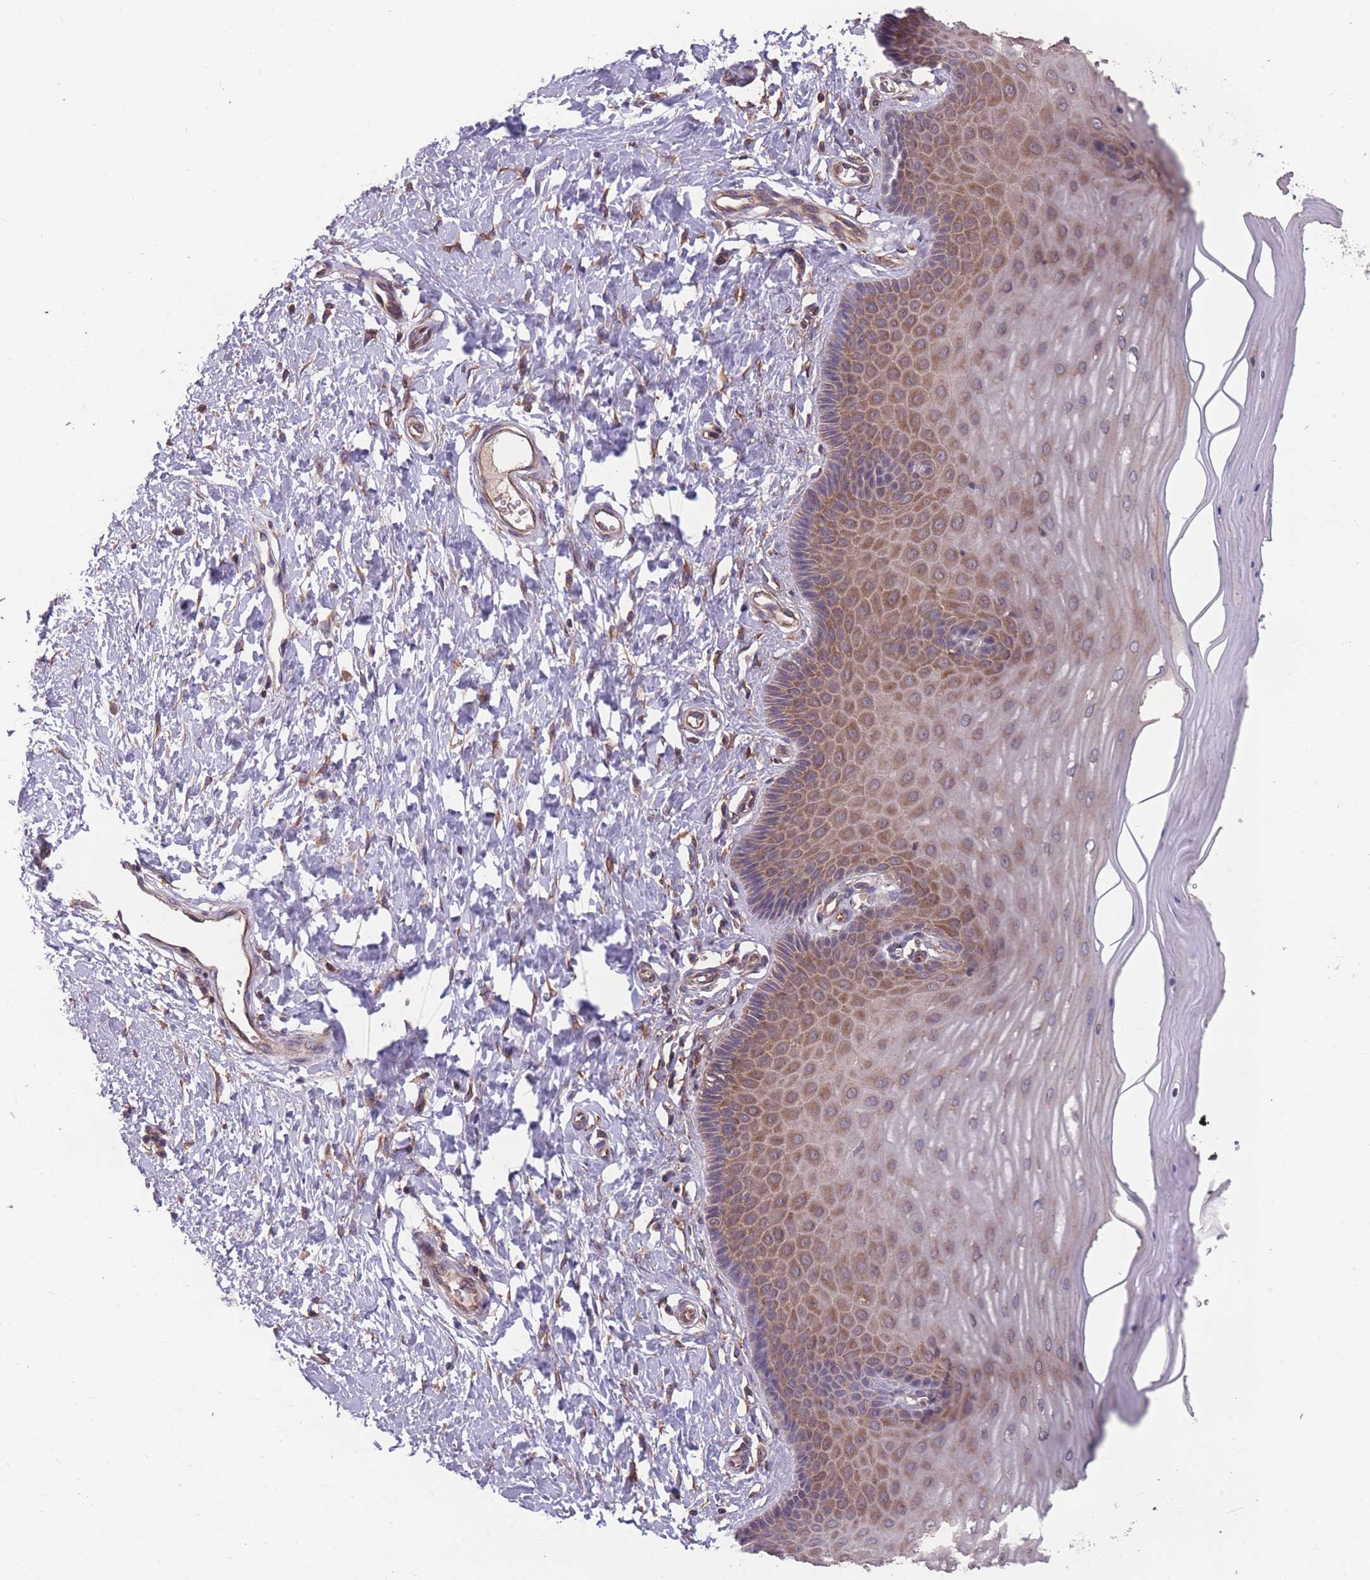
{"staining": {"intensity": "moderate", "quantity": "25%-75%", "location": "cytoplasmic/membranous"}, "tissue": "cervix", "cell_type": "Glandular cells", "image_type": "normal", "snomed": [{"axis": "morphology", "description": "Normal tissue, NOS"}, {"axis": "topography", "description": "Cervix"}], "caption": "Immunohistochemistry staining of benign cervix, which reveals medium levels of moderate cytoplasmic/membranous staining in approximately 25%-75% of glandular cells indicating moderate cytoplasmic/membranous protein expression. The staining was performed using DAB (3,3'-diaminobenzidine) (brown) for protein detection and nuclei were counterstained in hematoxylin (blue).", "gene": "ZPR1", "patient": {"sex": "female", "age": 55}}